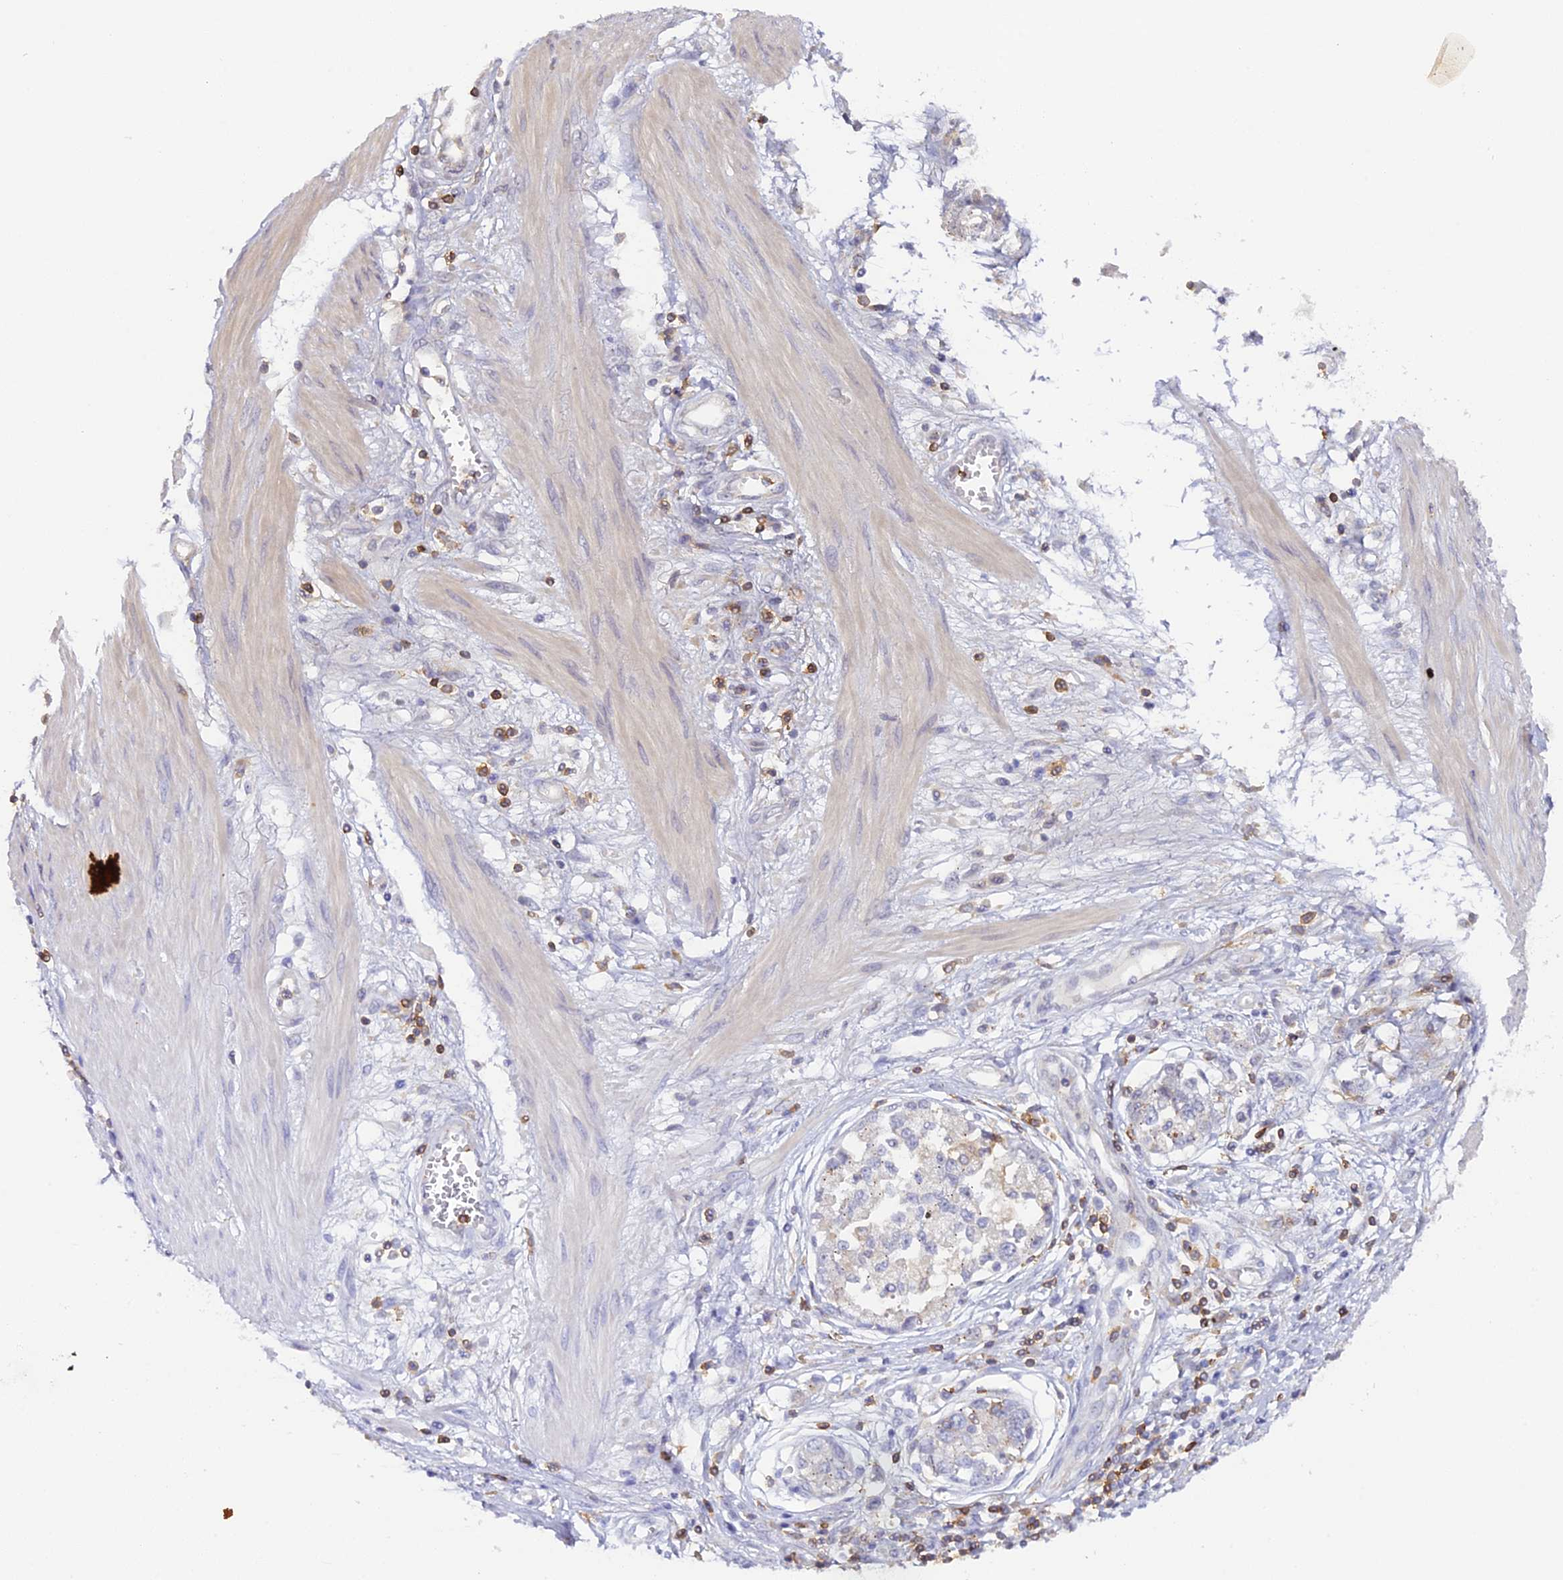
{"staining": {"intensity": "negative", "quantity": "none", "location": "none"}, "tissue": "stomach cancer", "cell_type": "Tumor cells", "image_type": "cancer", "snomed": [{"axis": "morphology", "description": "Adenocarcinoma, NOS"}, {"axis": "topography", "description": "Stomach"}], "caption": "There is no significant expression in tumor cells of stomach adenocarcinoma. (Stains: DAB immunohistochemistry with hematoxylin counter stain, Microscopy: brightfield microscopy at high magnification).", "gene": "FYB1", "patient": {"sex": "female", "age": 76}}